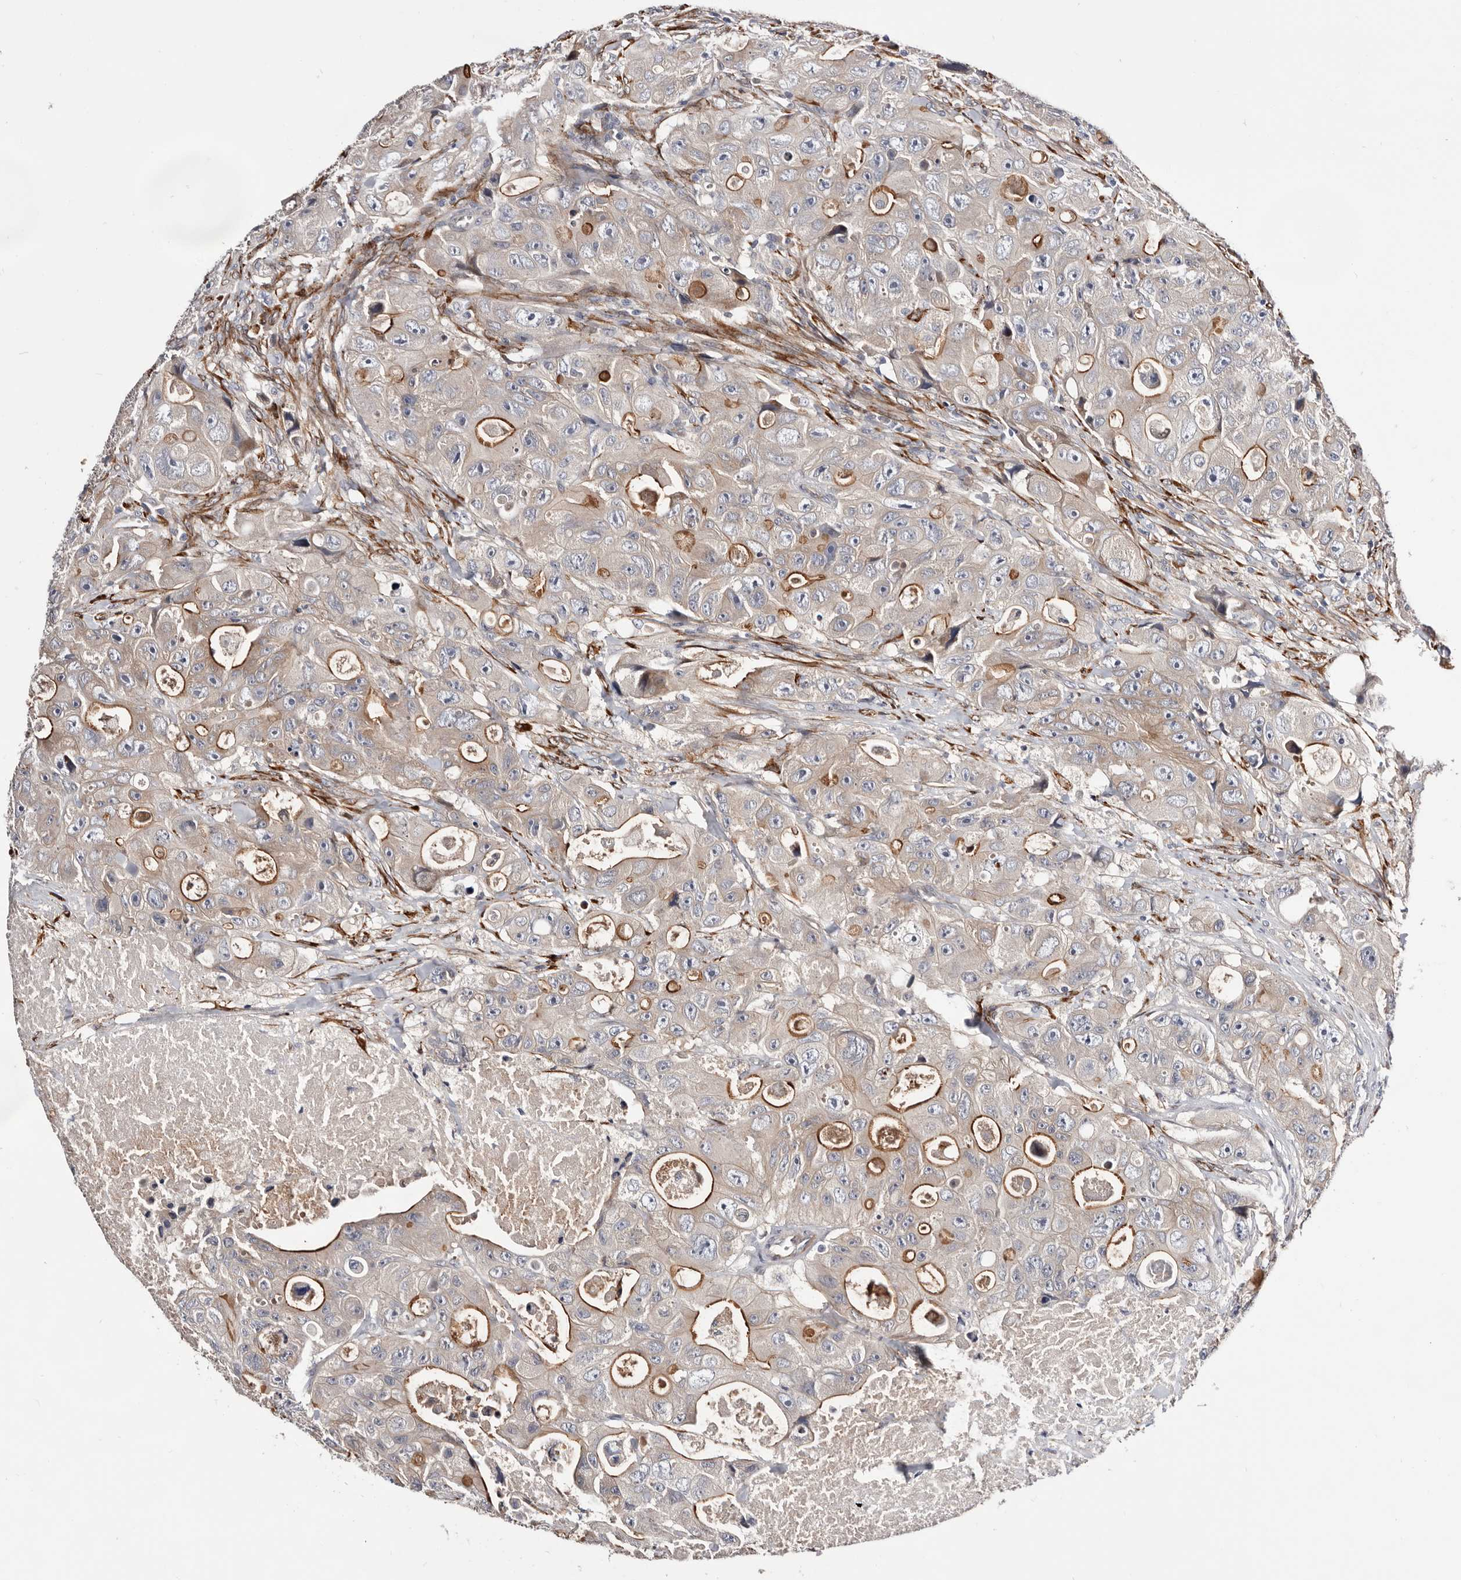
{"staining": {"intensity": "moderate", "quantity": "25%-75%", "location": "cytoplasmic/membranous"}, "tissue": "colorectal cancer", "cell_type": "Tumor cells", "image_type": "cancer", "snomed": [{"axis": "morphology", "description": "Adenocarcinoma, NOS"}, {"axis": "topography", "description": "Colon"}], "caption": "Immunohistochemistry (IHC) histopathology image of neoplastic tissue: human colorectal cancer (adenocarcinoma) stained using IHC exhibits medium levels of moderate protein expression localized specifically in the cytoplasmic/membranous of tumor cells, appearing as a cytoplasmic/membranous brown color.", "gene": "USH1C", "patient": {"sex": "female", "age": 46}}